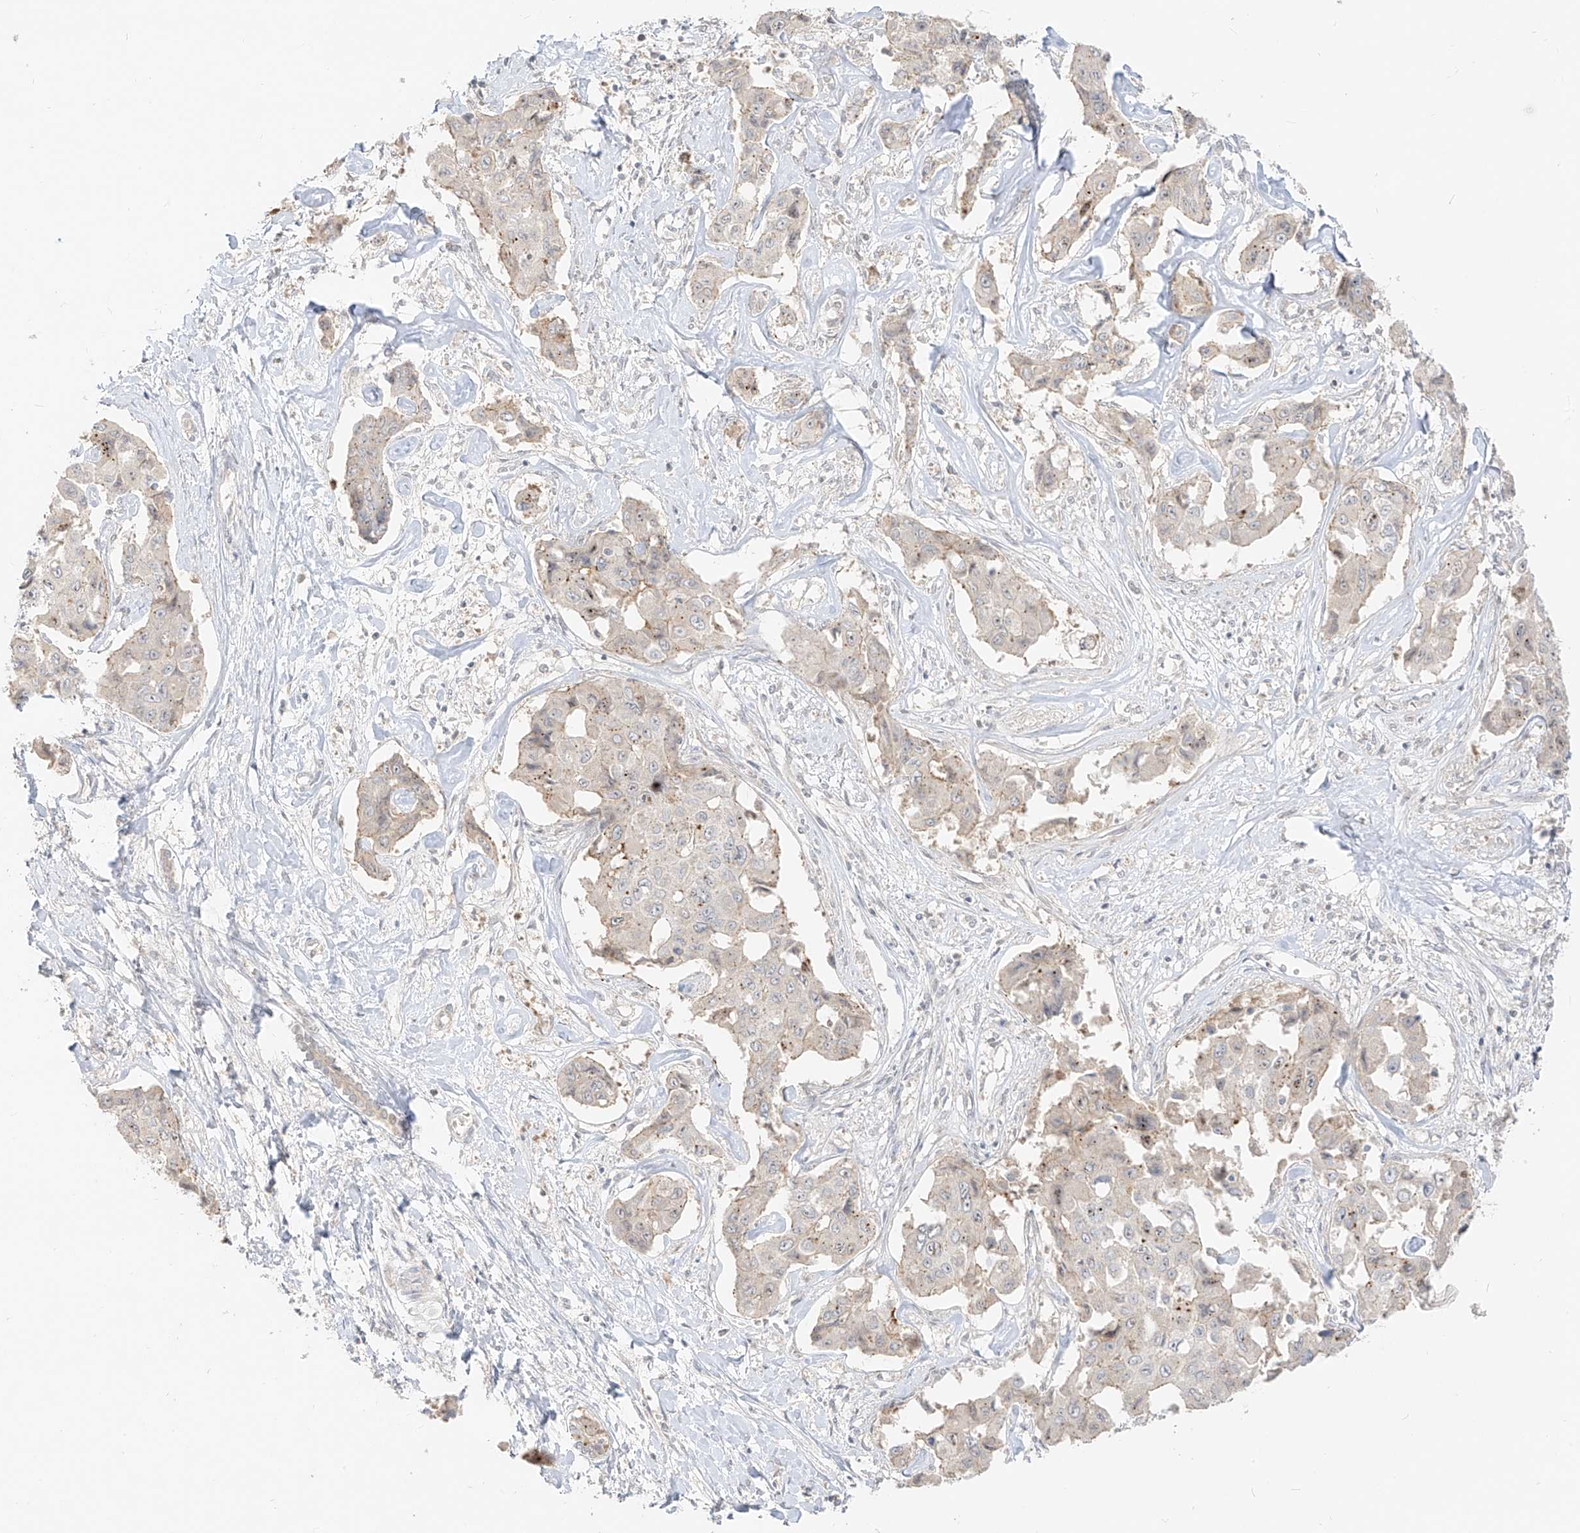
{"staining": {"intensity": "negative", "quantity": "none", "location": "none"}, "tissue": "liver cancer", "cell_type": "Tumor cells", "image_type": "cancer", "snomed": [{"axis": "morphology", "description": "Cholangiocarcinoma"}, {"axis": "topography", "description": "Liver"}], "caption": "Photomicrograph shows no significant protein expression in tumor cells of liver cholangiocarcinoma.", "gene": "LIPT1", "patient": {"sex": "male", "age": 59}}